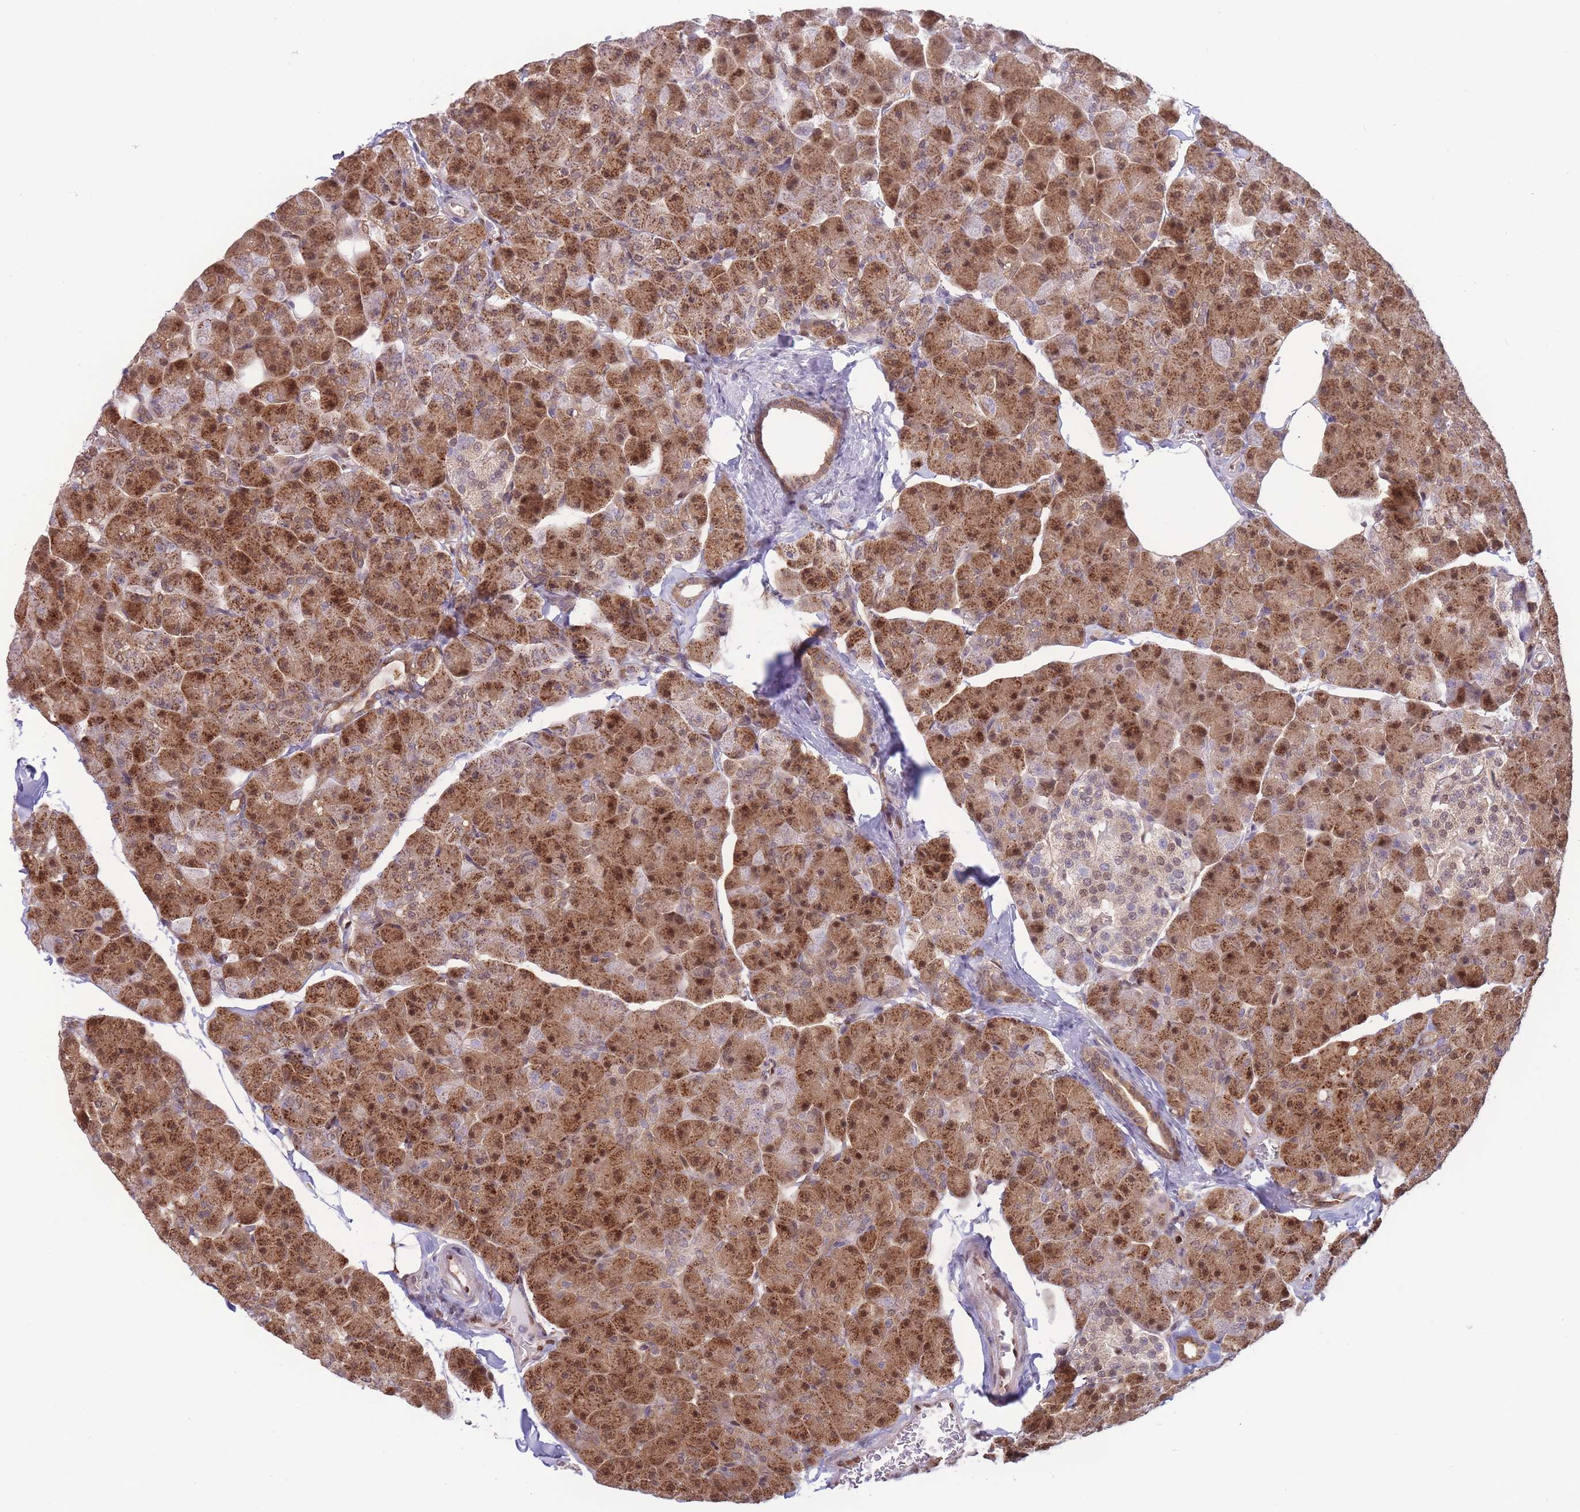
{"staining": {"intensity": "strong", "quantity": ">75%", "location": "cytoplasmic/membranous,nuclear"}, "tissue": "pancreas", "cell_type": "Exocrine glandular cells", "image_type": "normal", "snomed": [{"axis": "morphology", "description": "Normal tissue, NOS"}, {"axis": "topography", "description": "Pancreas"}], "caption": "An immunohistochemistry image of normal tissue is shown. Protein staining in brown highlights strong cytoplasmic/membranous,nuclear positivity in pancreas within exocrine glandular cells. (IHC, brightfield microscopy, high magnification).", "gene": "NSFL1C", "patient": {"sex": "male", "age": 35}}